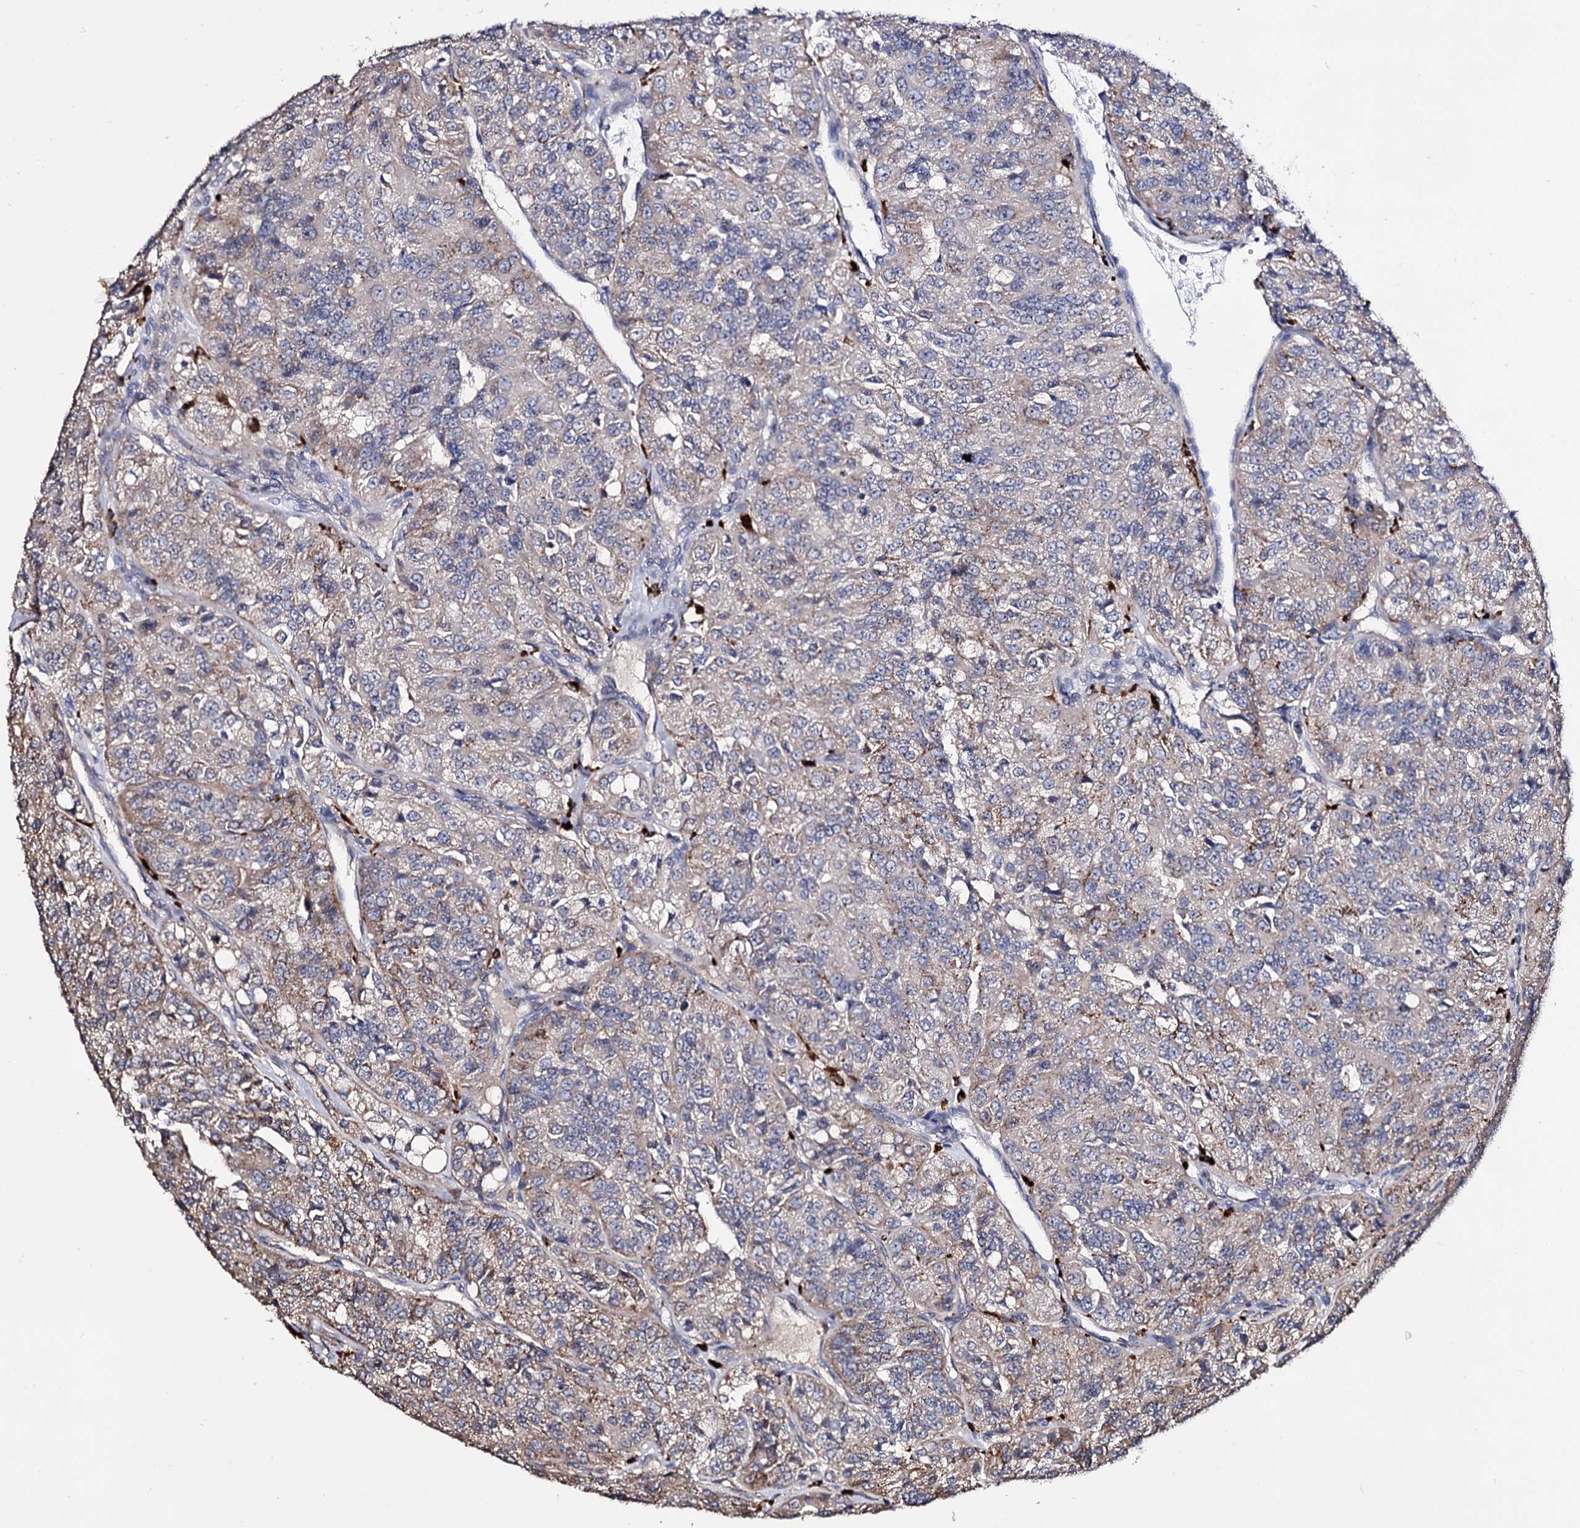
{"staining": {"intensity": "weak", "quantity": "25%-75%", "location": "cytoplasmic/membranous"}, "tissue": "renal cancer", "cell_type": "Tumor cells", "image_type": "cancer", "snomed": [{"axis": "morphology", "description": "Adenocarcinoma, NOS"}, {"axis": "topography", "description": "Kidney"}], "caption": "Adenocarcinoma (renal) stained with immunohistochemistry demonstrates weak cytoplasmic/membranous staining in about 25%-75% of tumor cells.", "gene": "MICAL2", "patient": {"sex": "female", "age": 63}}